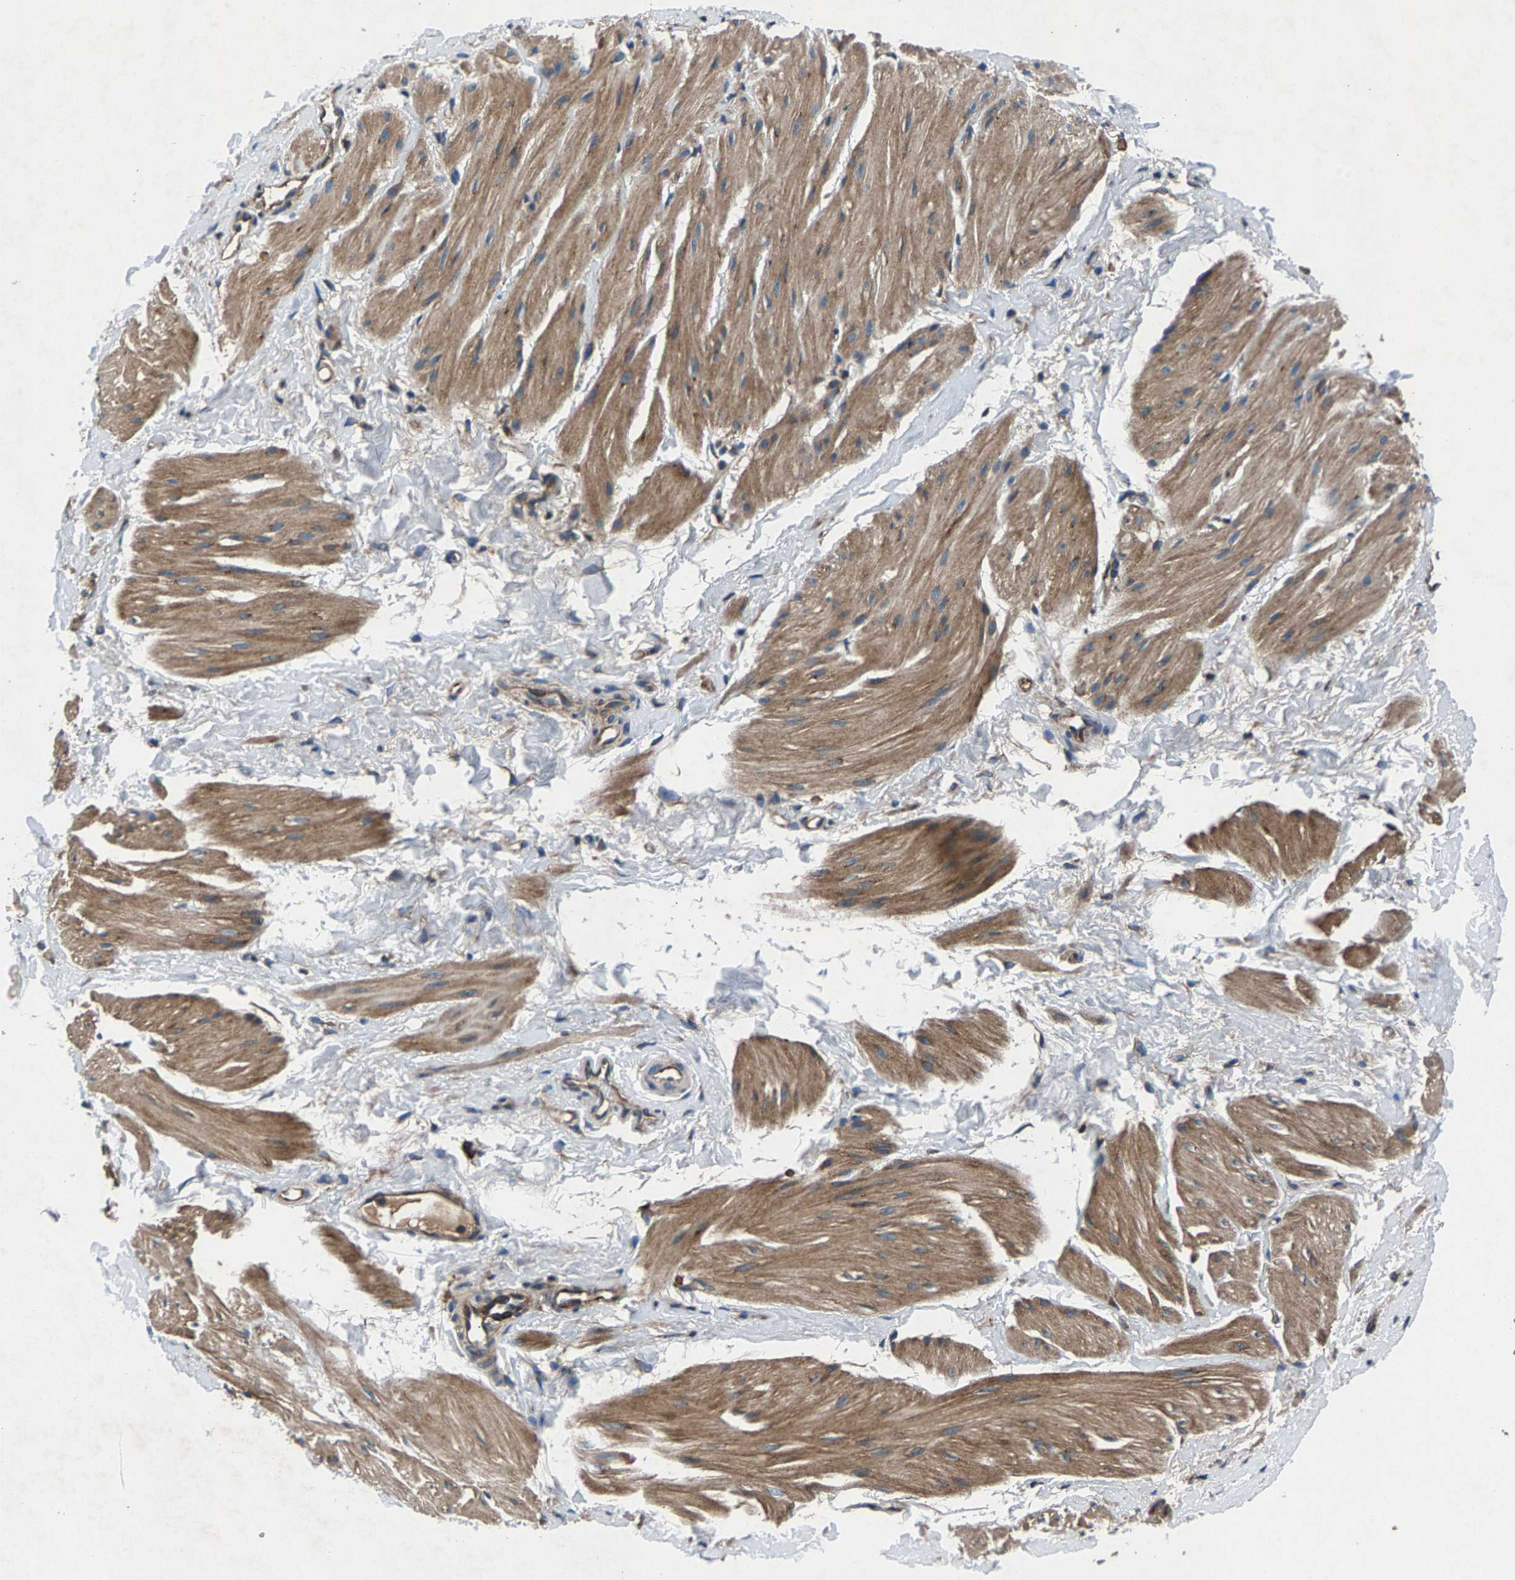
{"staining": {"intensity": "moderate", "quantity": "25%-75%", "location": "cytoplasmic/membranous"}, "tissue": "smooth muscle", "cell_type": "Smooth muscle cells", "image_type": "normal", "snomed": [{"axis": "morphology", "description": "Normal tissue, NOS"}, {"axis": "topography", "description": "Smooth muscle"}], "caption": "About 25%-75% of smooth muscle cells in unremarkable human smooth muscle exhibit moderate cytoplasmic/membranous protein positivity as visualized by brown immunohistochemical staining.", "gene": "LPCAT1", "patient": {"sex": "male", "age": 16}}